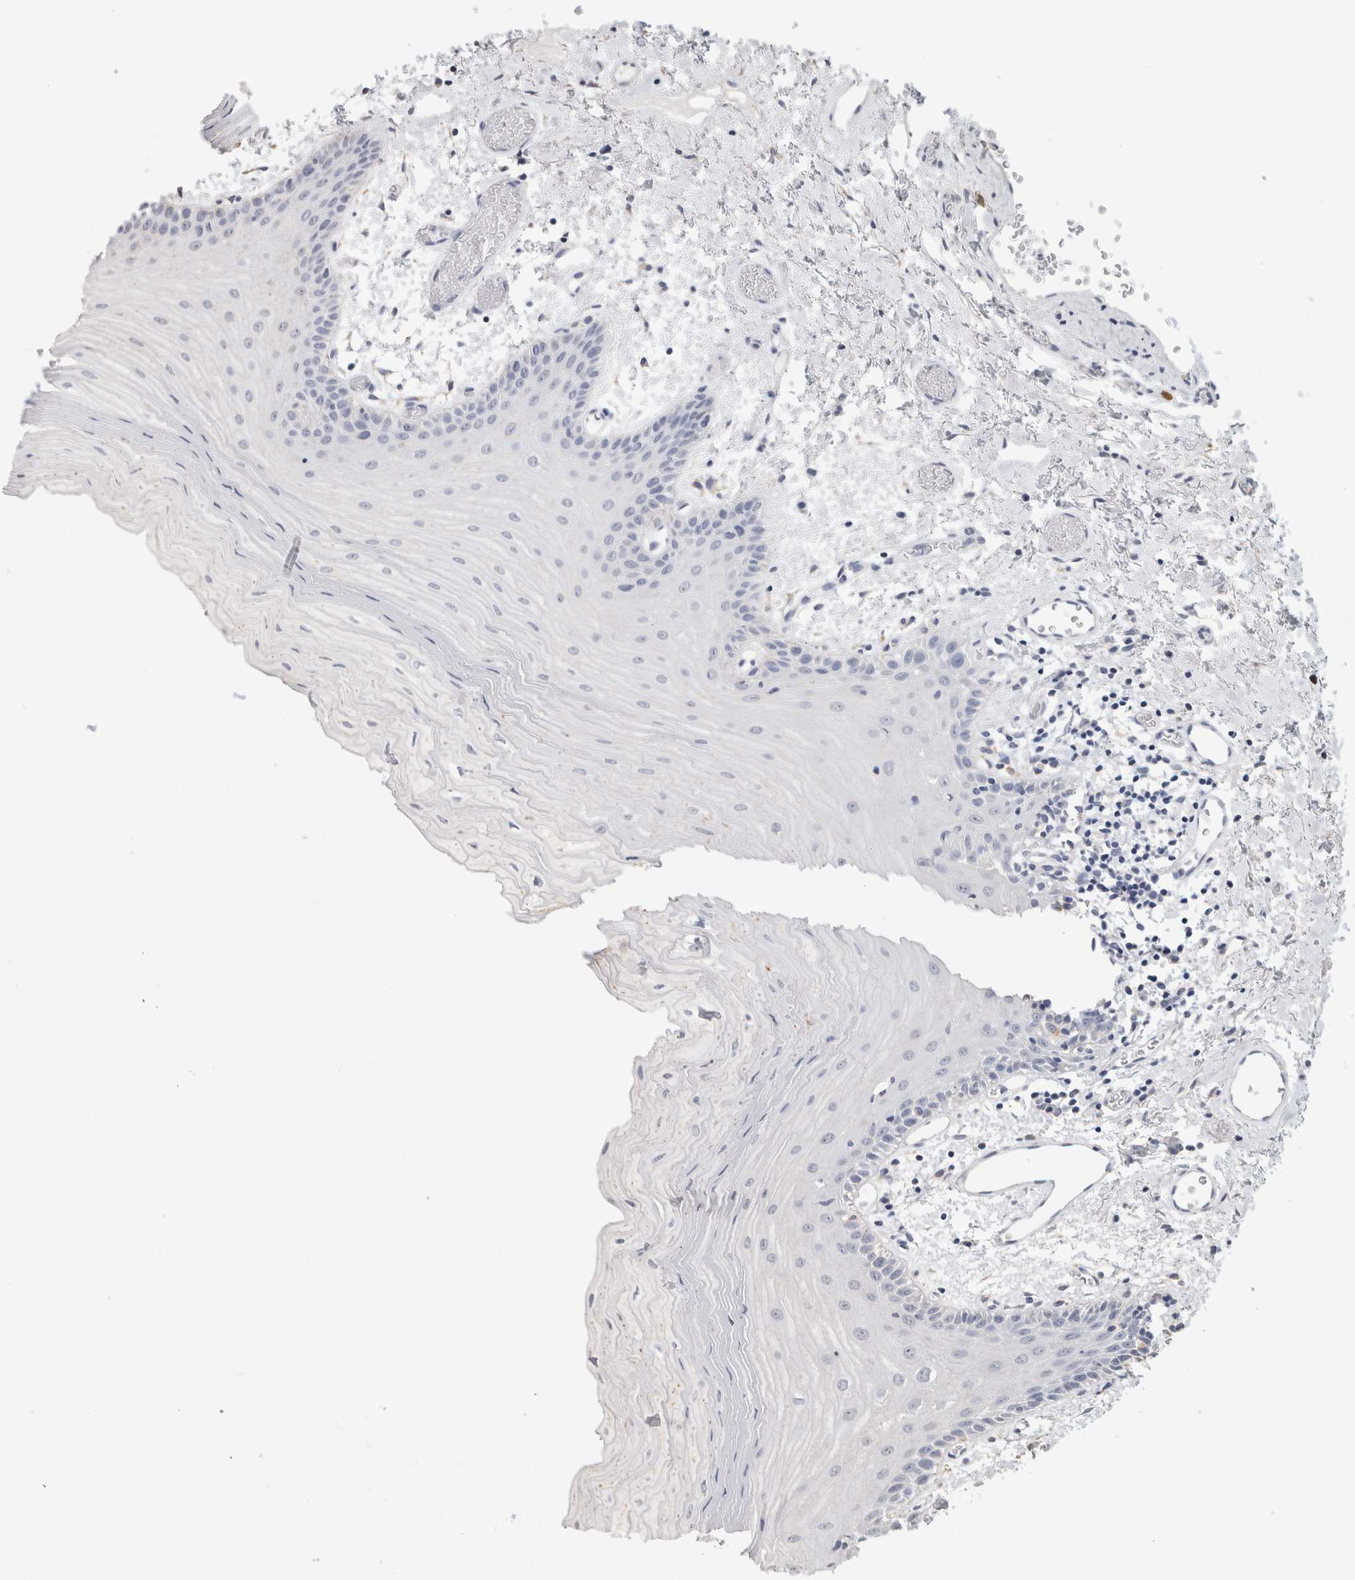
{"staining": {"intensity": "weak", "quantity": "<25%", "location": "cytoplasmic/membranous"}, "tissue": "oral mucosa", "cell_type": "Squamous epithelial cells", "image_type": "normal", "snomed": [{"axis": "morphology", "description": "Normal tissue, NOS"}, {"axis": "topography", "description": "Oral tissue"}], "caption": "IHC histopathology image of unremarkable human oral mucosa stained for a protein (brown), which demonstrates no staining in squamous epithelial cells.", "gene": "ARSA", "patient": {"sex": "male", "age": 52}}